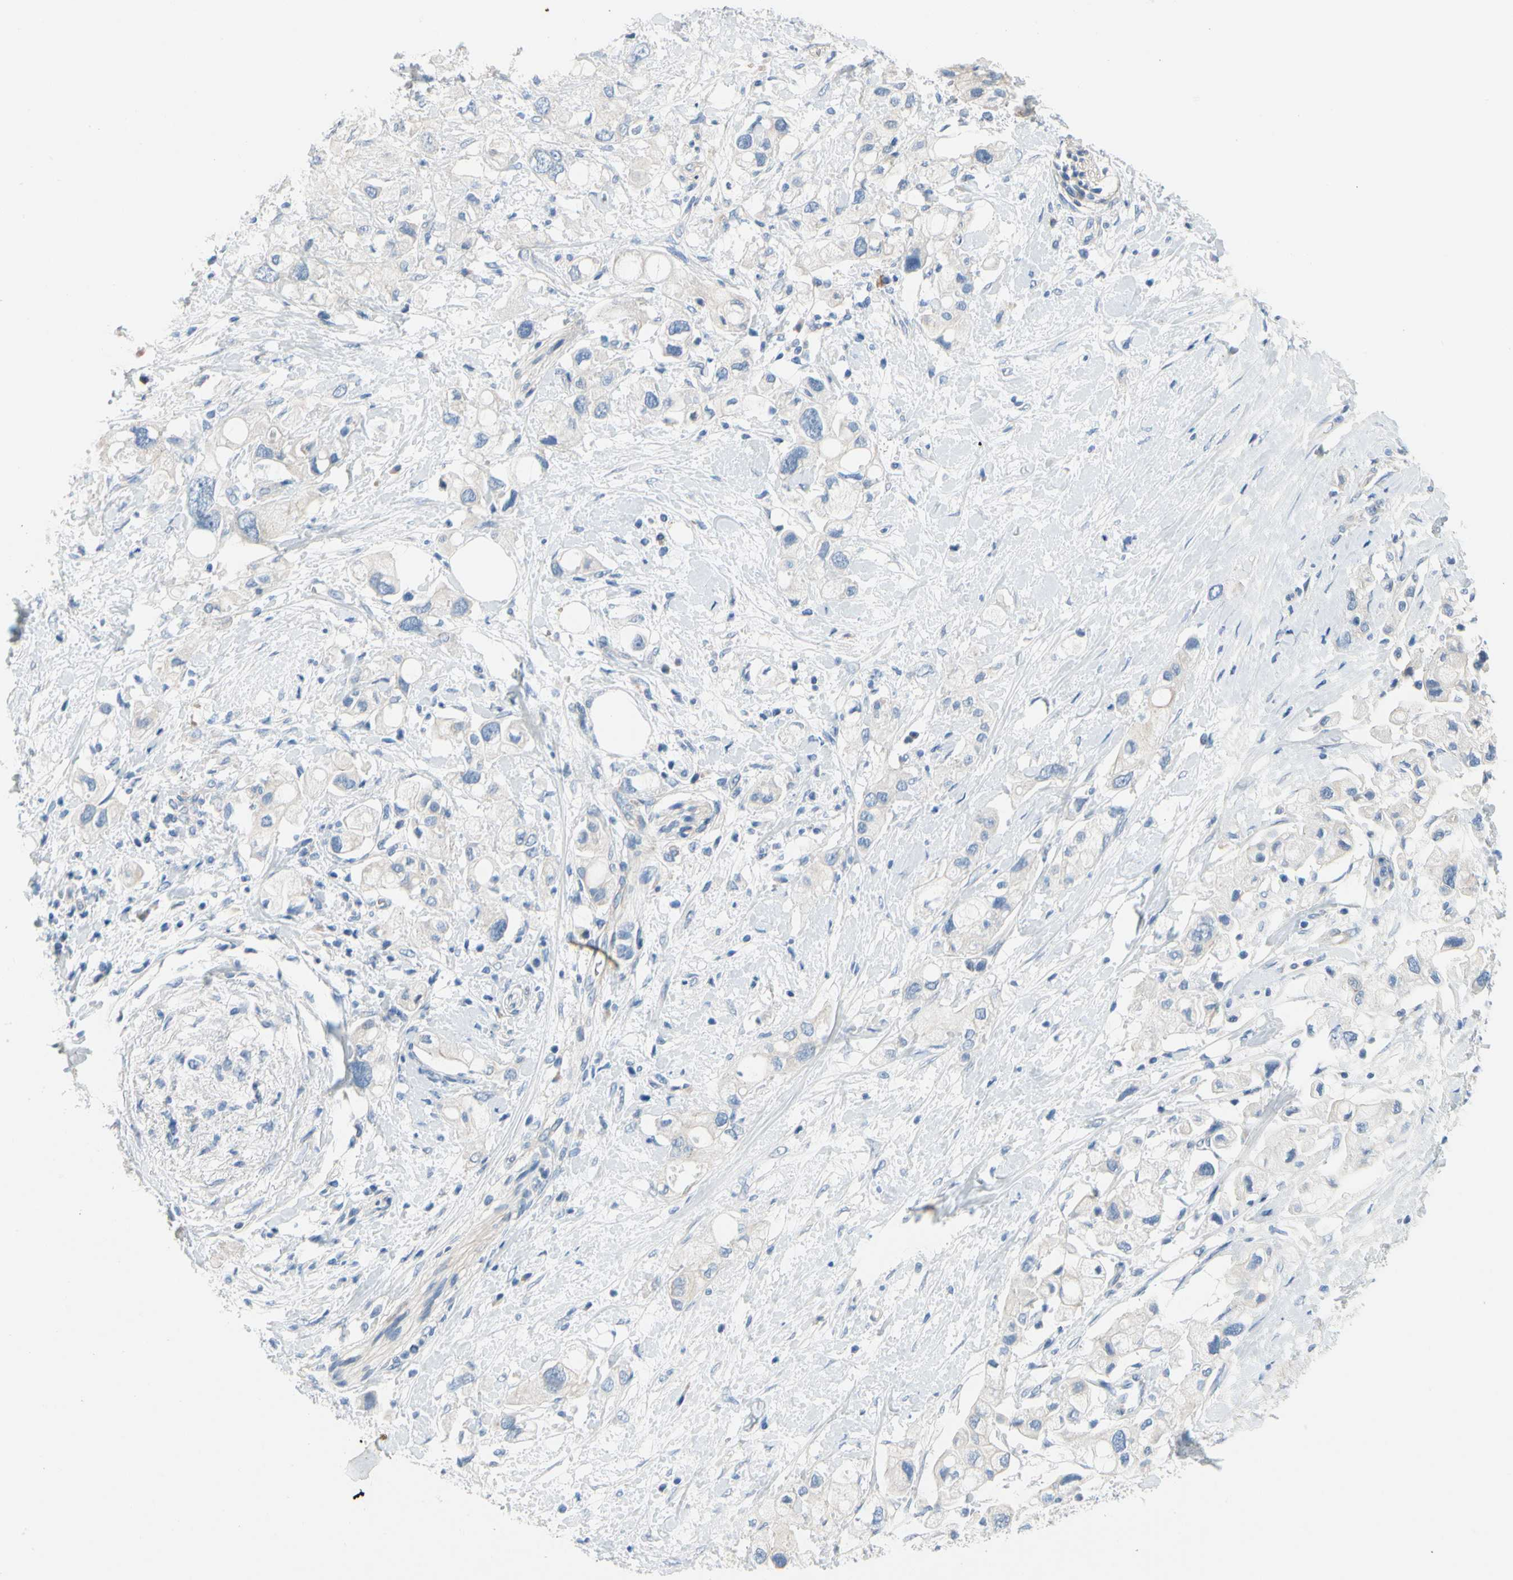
{"staining": {"intensity": "negative", "quantity": "none", "location": "none"}, "tissue": "pancreatic cancer", "cell_type": "Tumor cells", "image_type": "cancer", "snomed": [{"axis": "morphology", "description": "Adenocarcinoma, NOS"}, {"axis": "topography", "description": "Pancreas"}], "caption": "Immunohistochemistry (IHC) histopathology image of pancreatic adenocarcinoma stained for a protein (brown), which displays no positivity in tumor cells.", "gene": "CA14", "patient": {"sex": "female", "age": 56}}